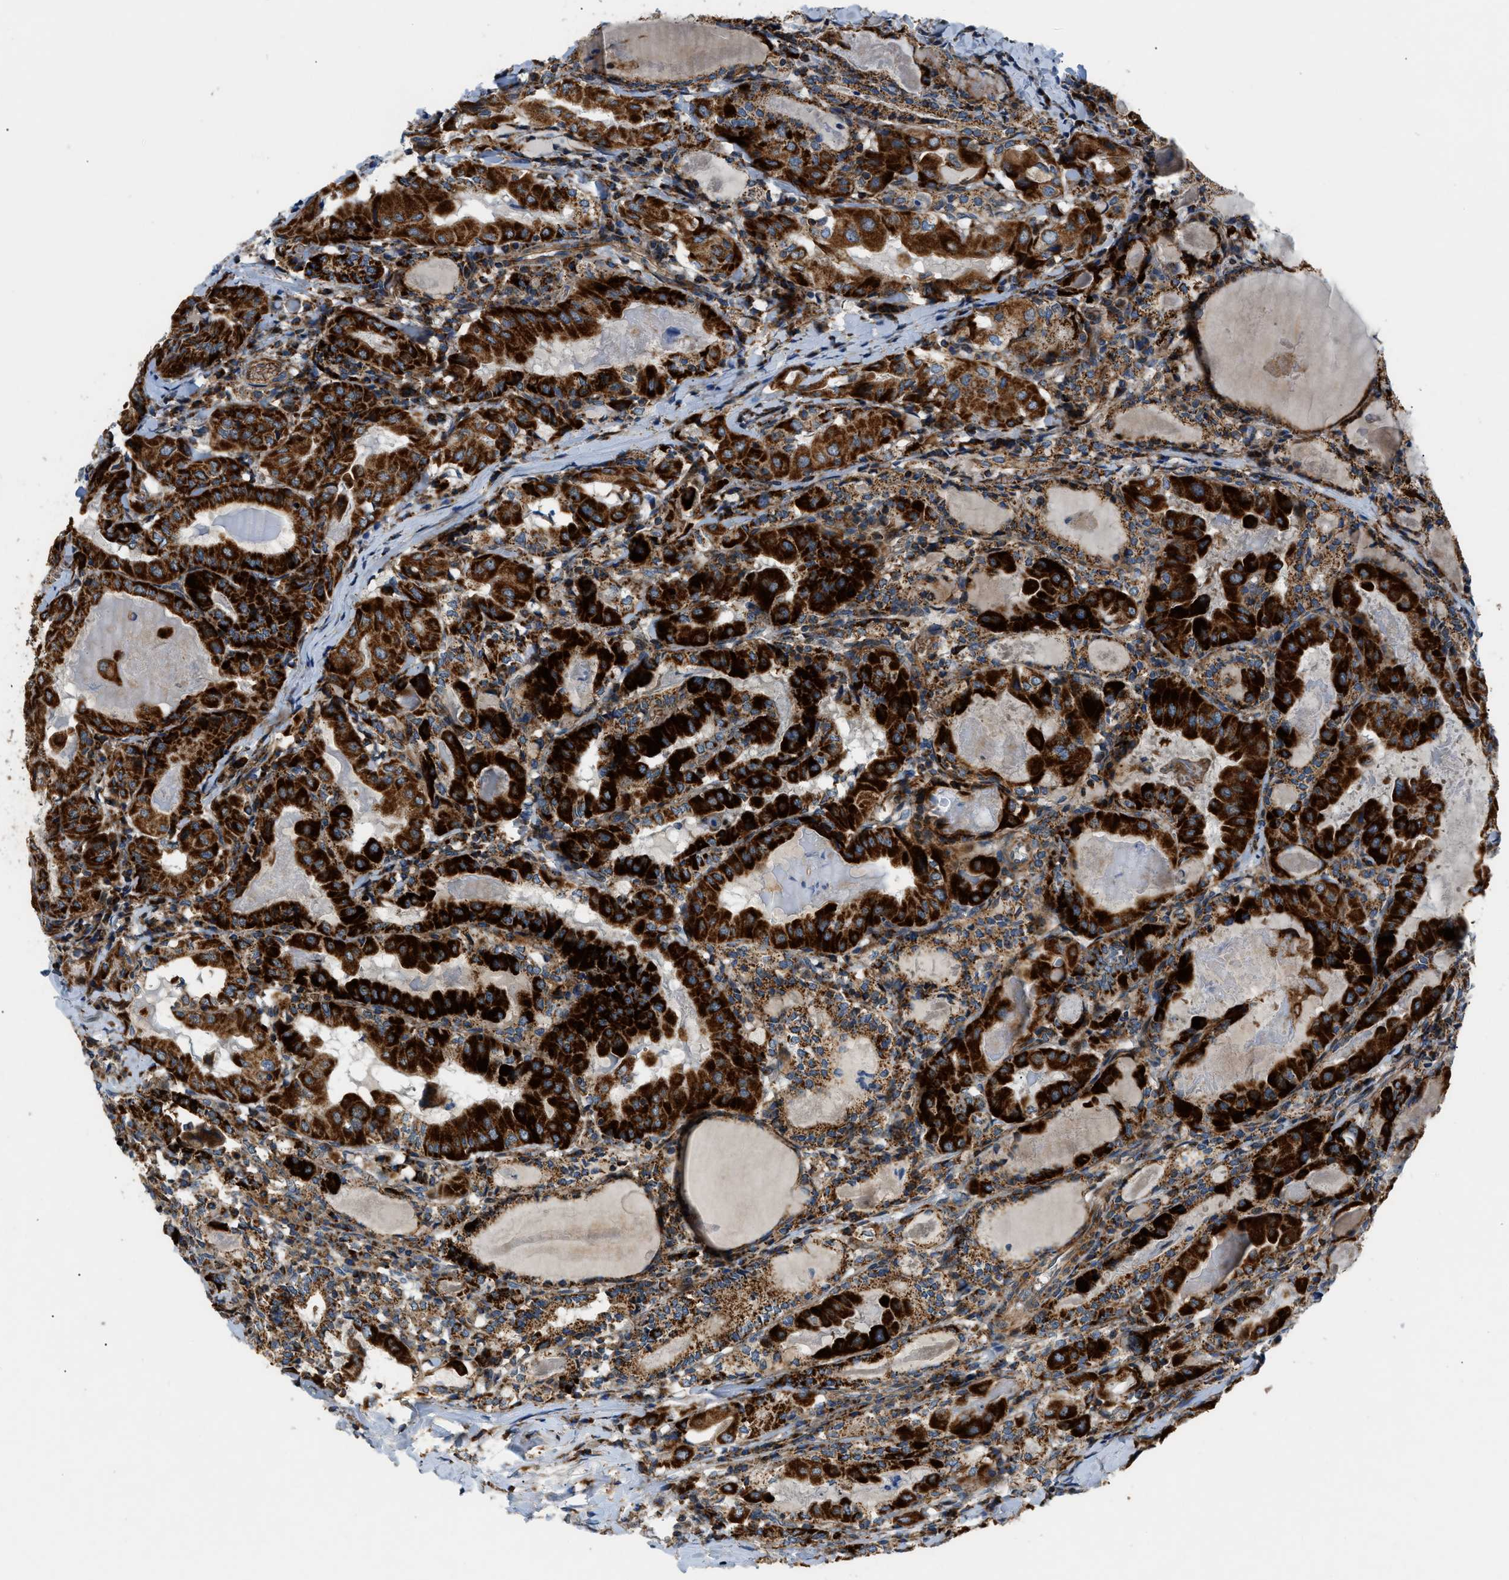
{"staining": {"intensity": "strong", "quantity": ">75%", "location": "cytoplasmic/membranous"}, "tissue": "thyroid cancer", "cell_type": "Tumor cells", "image_type": "cancer", "snomed": [{"axis": "morphology", "description": "Papillary adenocarcinoma, NOS"}, {"axis": "topography", "description": "Thyroid gland"}], "caption": "Thyroid papillary adenocarcinoma was stained to show a protein in brown. There is high levels of strong cytoplasmic/membranous positivity in approximately >75% of tumor cells.", "gene": "DHODH", "patient": {"sex": "female", "age": 42}}